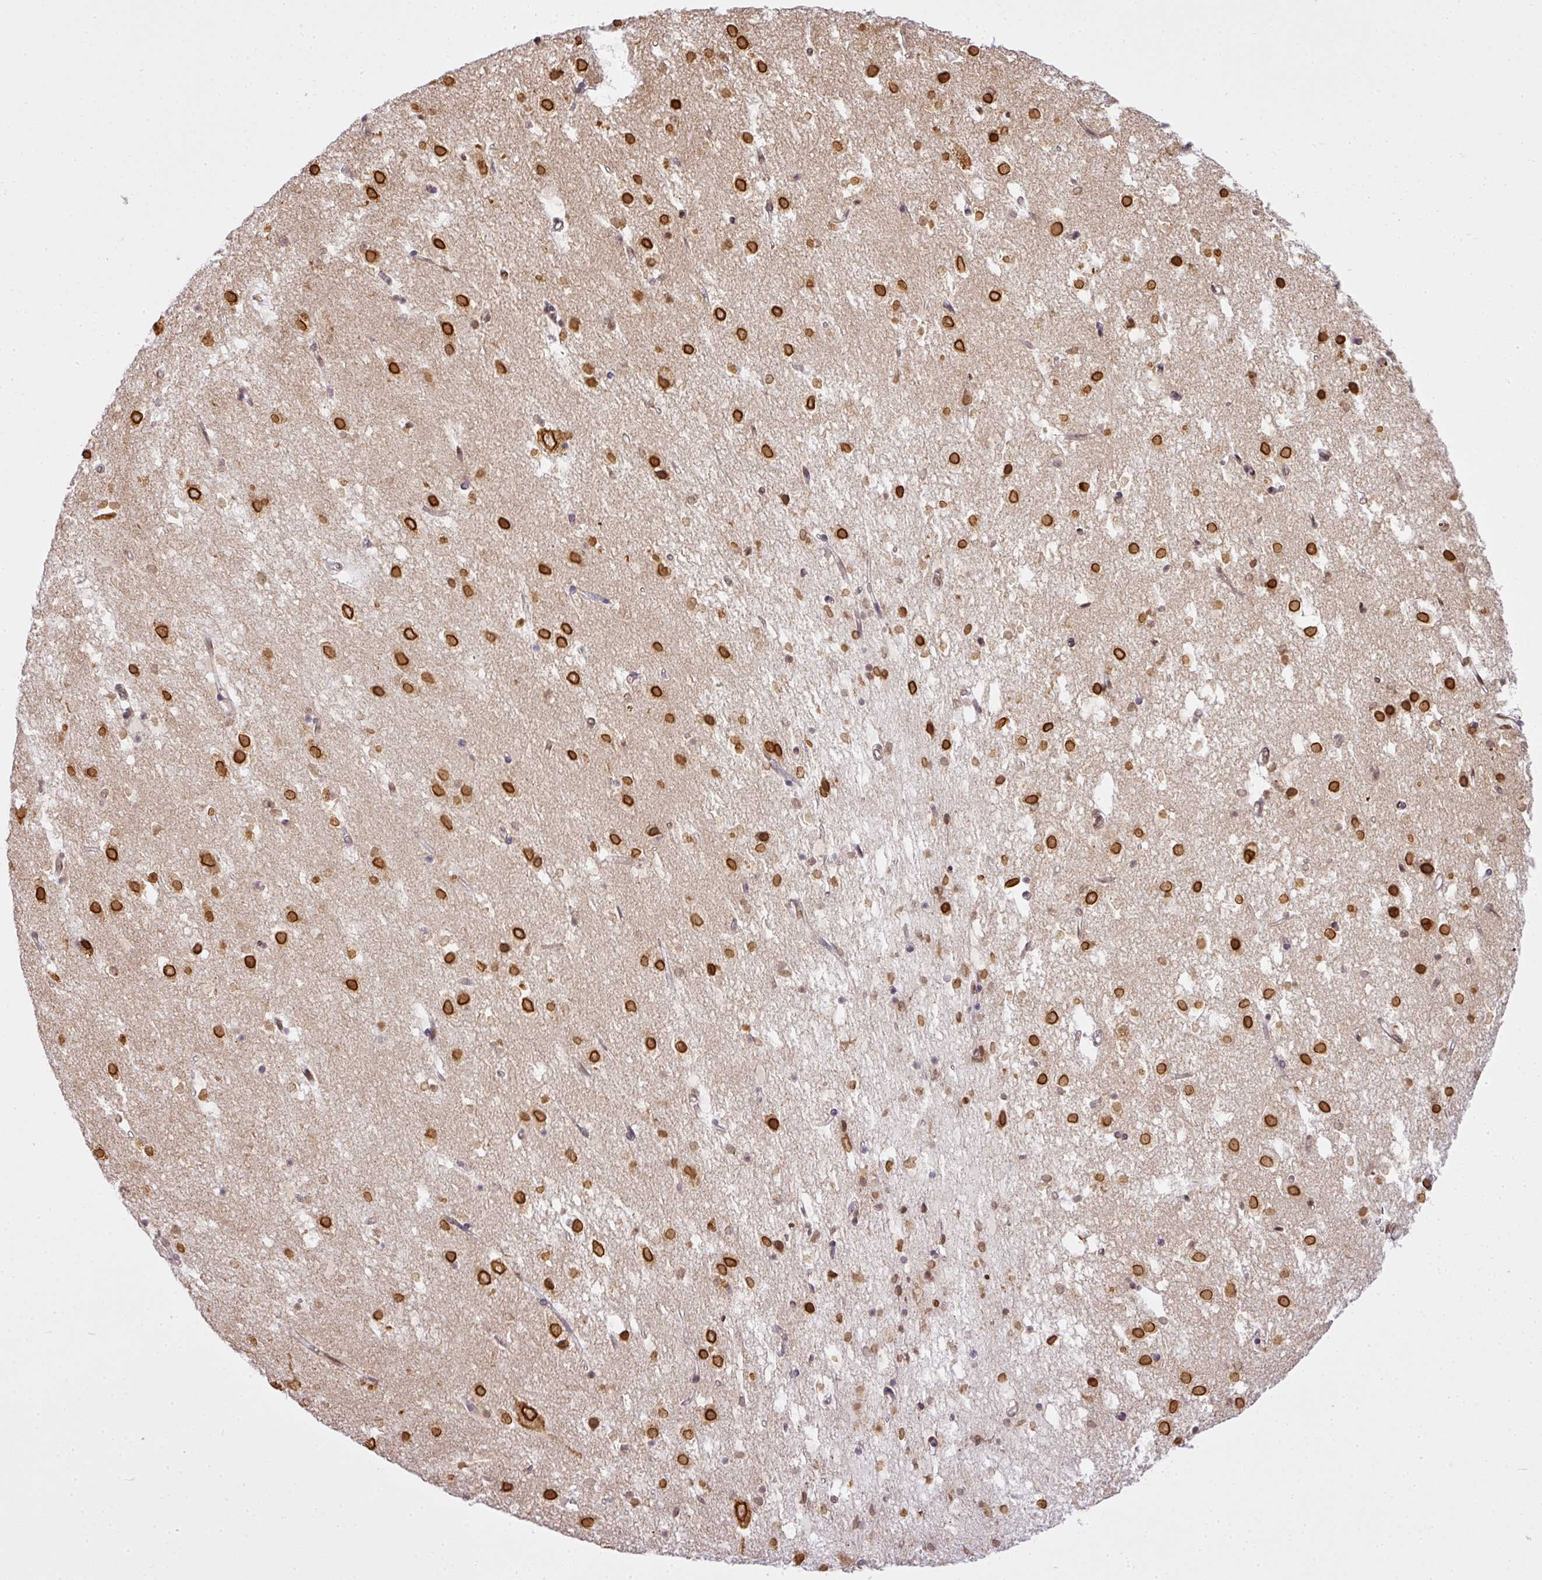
{"staining": {"intensity": "moderate", "quantity": ">75%", "location": "nuclear"}, "tissue": "caudate", "cell_type": "Glial cells", "image_type": "normal", "snomed": [{"axis": "morphology", "description": "Normal tissue, NOS"}, {"axis": "topography", "description": "Lateral ventricle wall"}], "caption": "Protein staining of benign caudate exhibits moderate nuclear staining in about >75% of glial cells.", "gene": "COX18", "patient": {"sex": "male", "age": 58}}